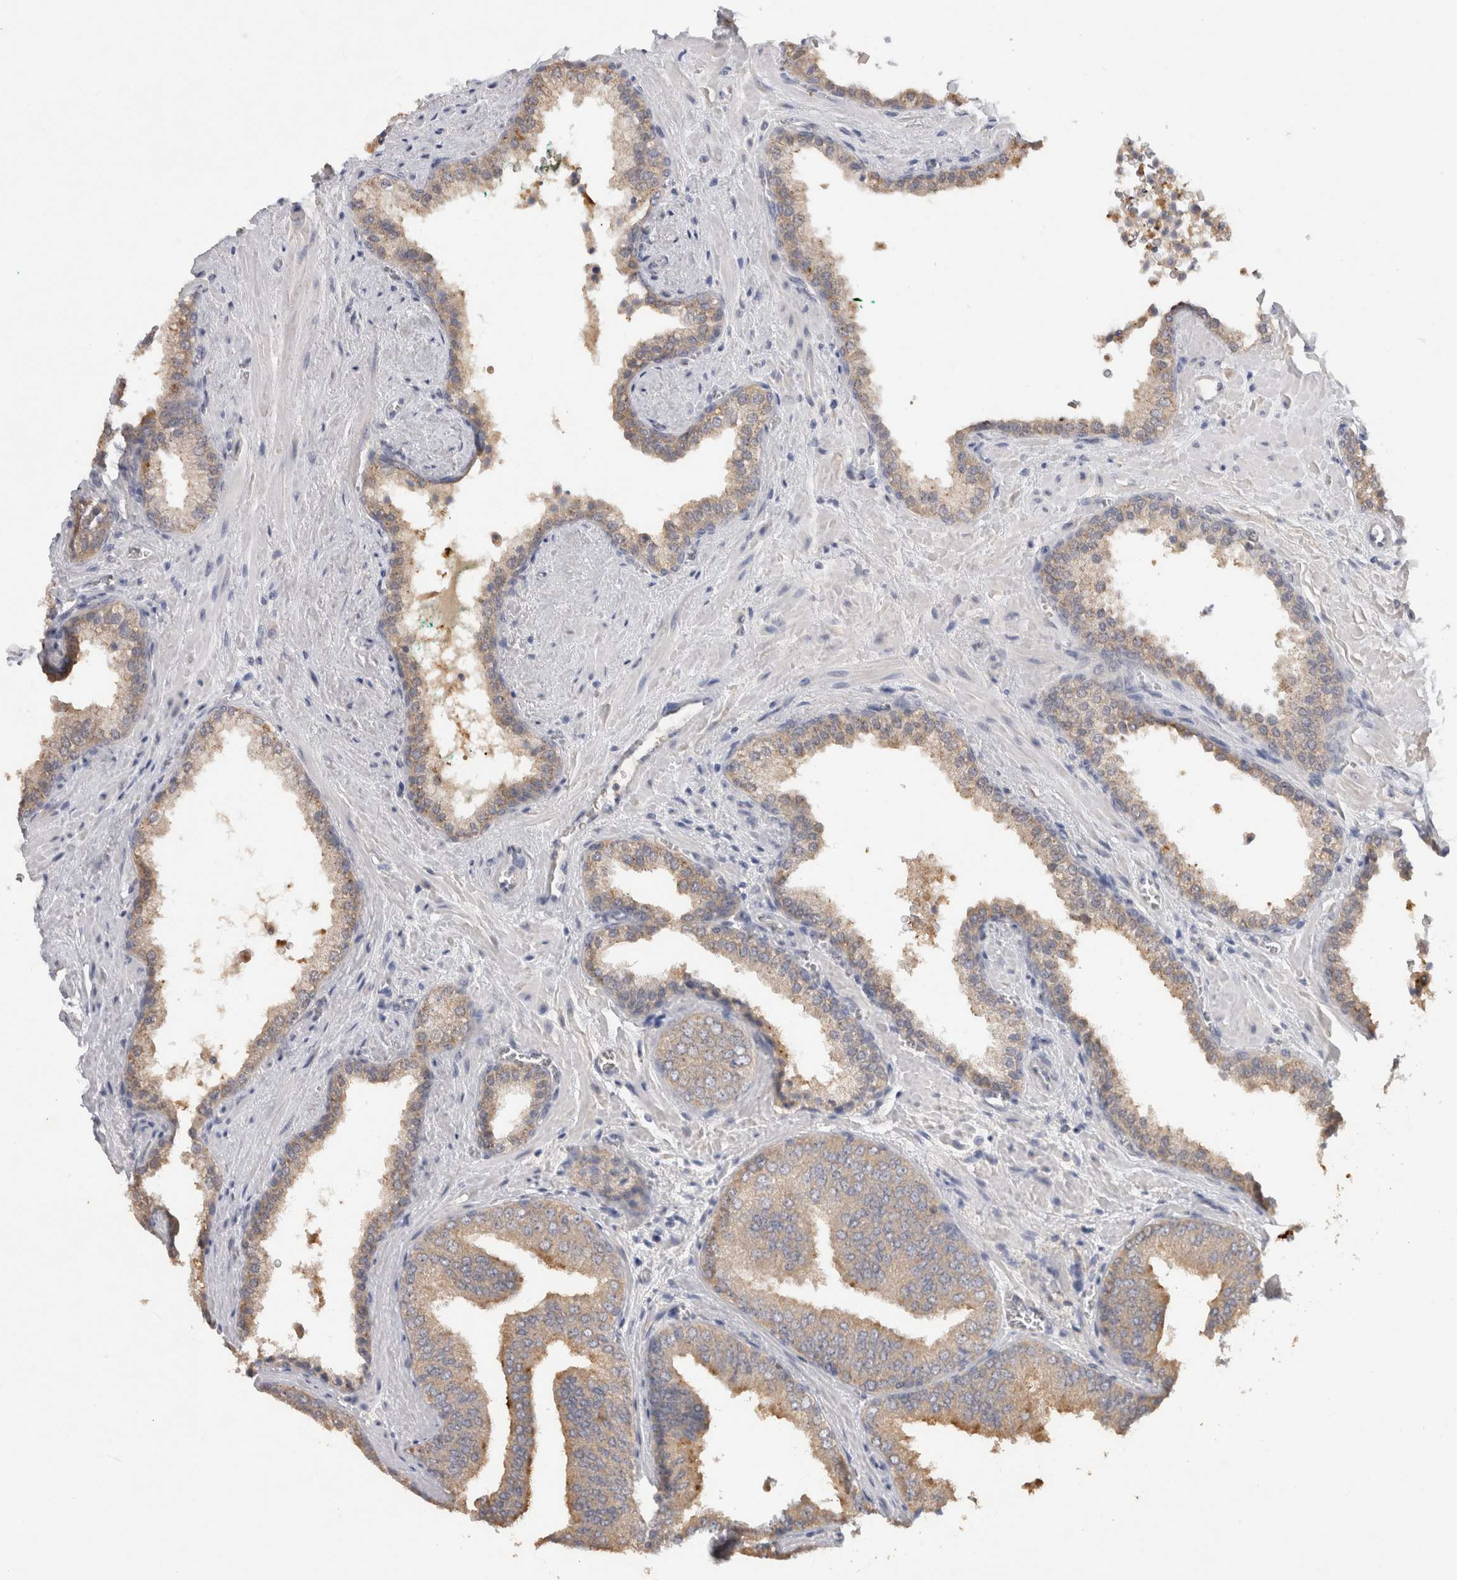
{"staining": {"intensity": "weak", "quantity": "25%-75%", "location": "cytoplasmic/membranous"}, "tissue": "prostate cancer", "cell_type": "Tumor cells", "image_type": "cancer", "snomed": [{"axis": "morphology", "description": "Adenocarcinoma, Low grade"}, {"axis": "topography", "description": "Prostate"}], "caption": "Prostate cancer stained for a protein exhibits weak cytoplasmic/membranous positivity in tumor cells.", "gene": "GAS1", "patient": {"sex": "male", "age": 71}}